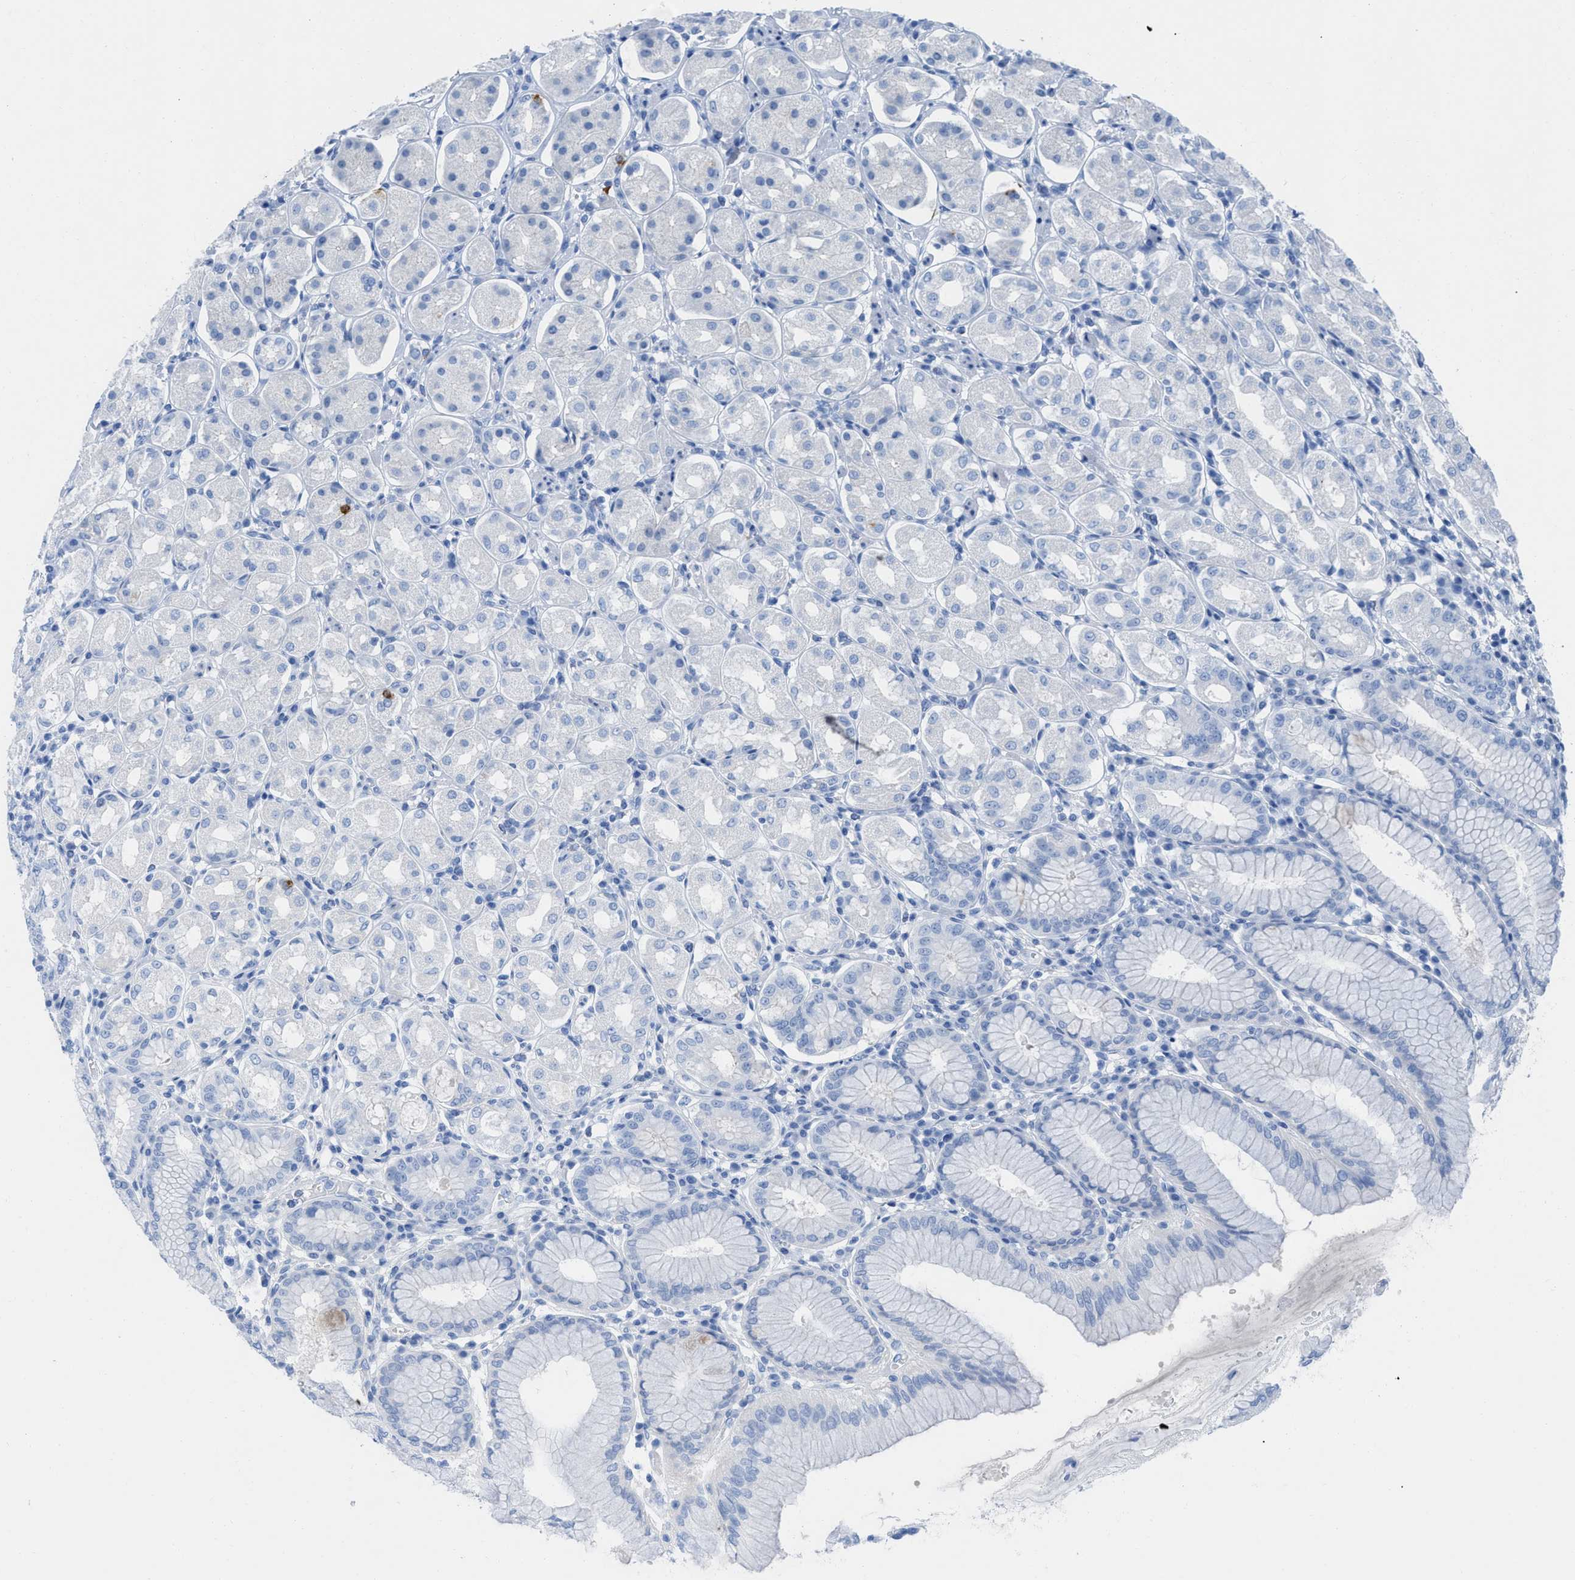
{"staining": {"intensity": "weak", "quantity": "<25%", "location": "cytoplasmic/membranous"}, "tissue": "stomach", "cell_type": "Glandular cells", "image_type": "normal", "snomed": [{"axis": "morphology", "description": "Normal tissue, NOS"}, {"axis": "topography", "description": "Stomach"}, {"axis": "topography", "description": "Stomach, lower"}], "caption": "DAB immunohistochemical staining of unremarkable stomach exhibits no significant positivity in glandular cells.", "gene": "TCL1A", "patient": {"sex": "female", "age": 56}}